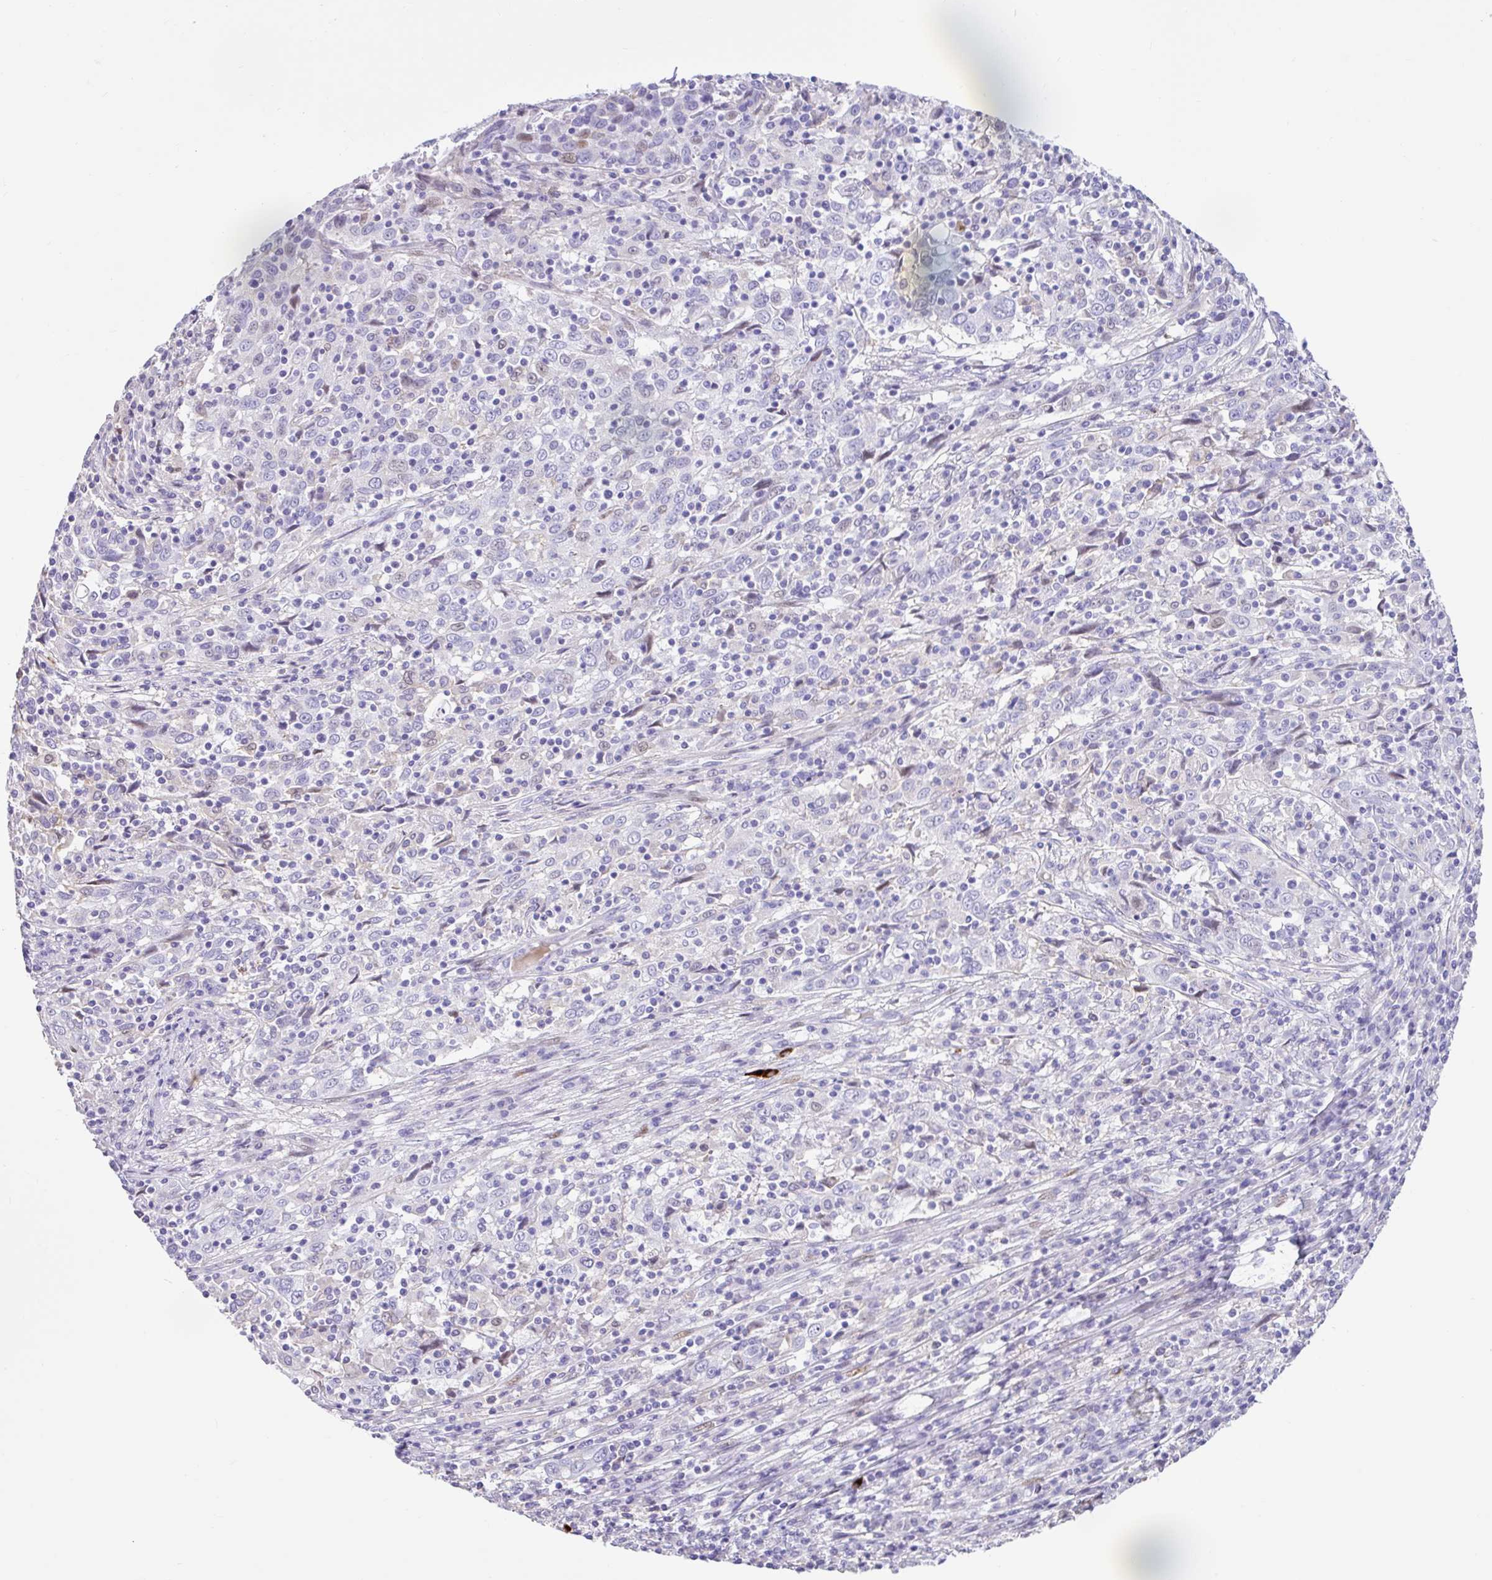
{"staining": {"intensity": "negative", "quantity": "none", "location": "none"}, "tissue": "cervical cancer", "cell_type": "Tumor cells", "image_type": "cancer", "snomed": [{"axis": "morphology", "description": "Squamous cell carcinoma, NOS"}, {"axis": "topography", "description": "Cervix"}], "caption": "This is an immunohistochemistry (IHC) histopathology image of squamous cell carcinoma (cervical). There is no staining in tumor cells.", "gene": "NHLH2", "patient": {"sex": "female", "age": 46}}